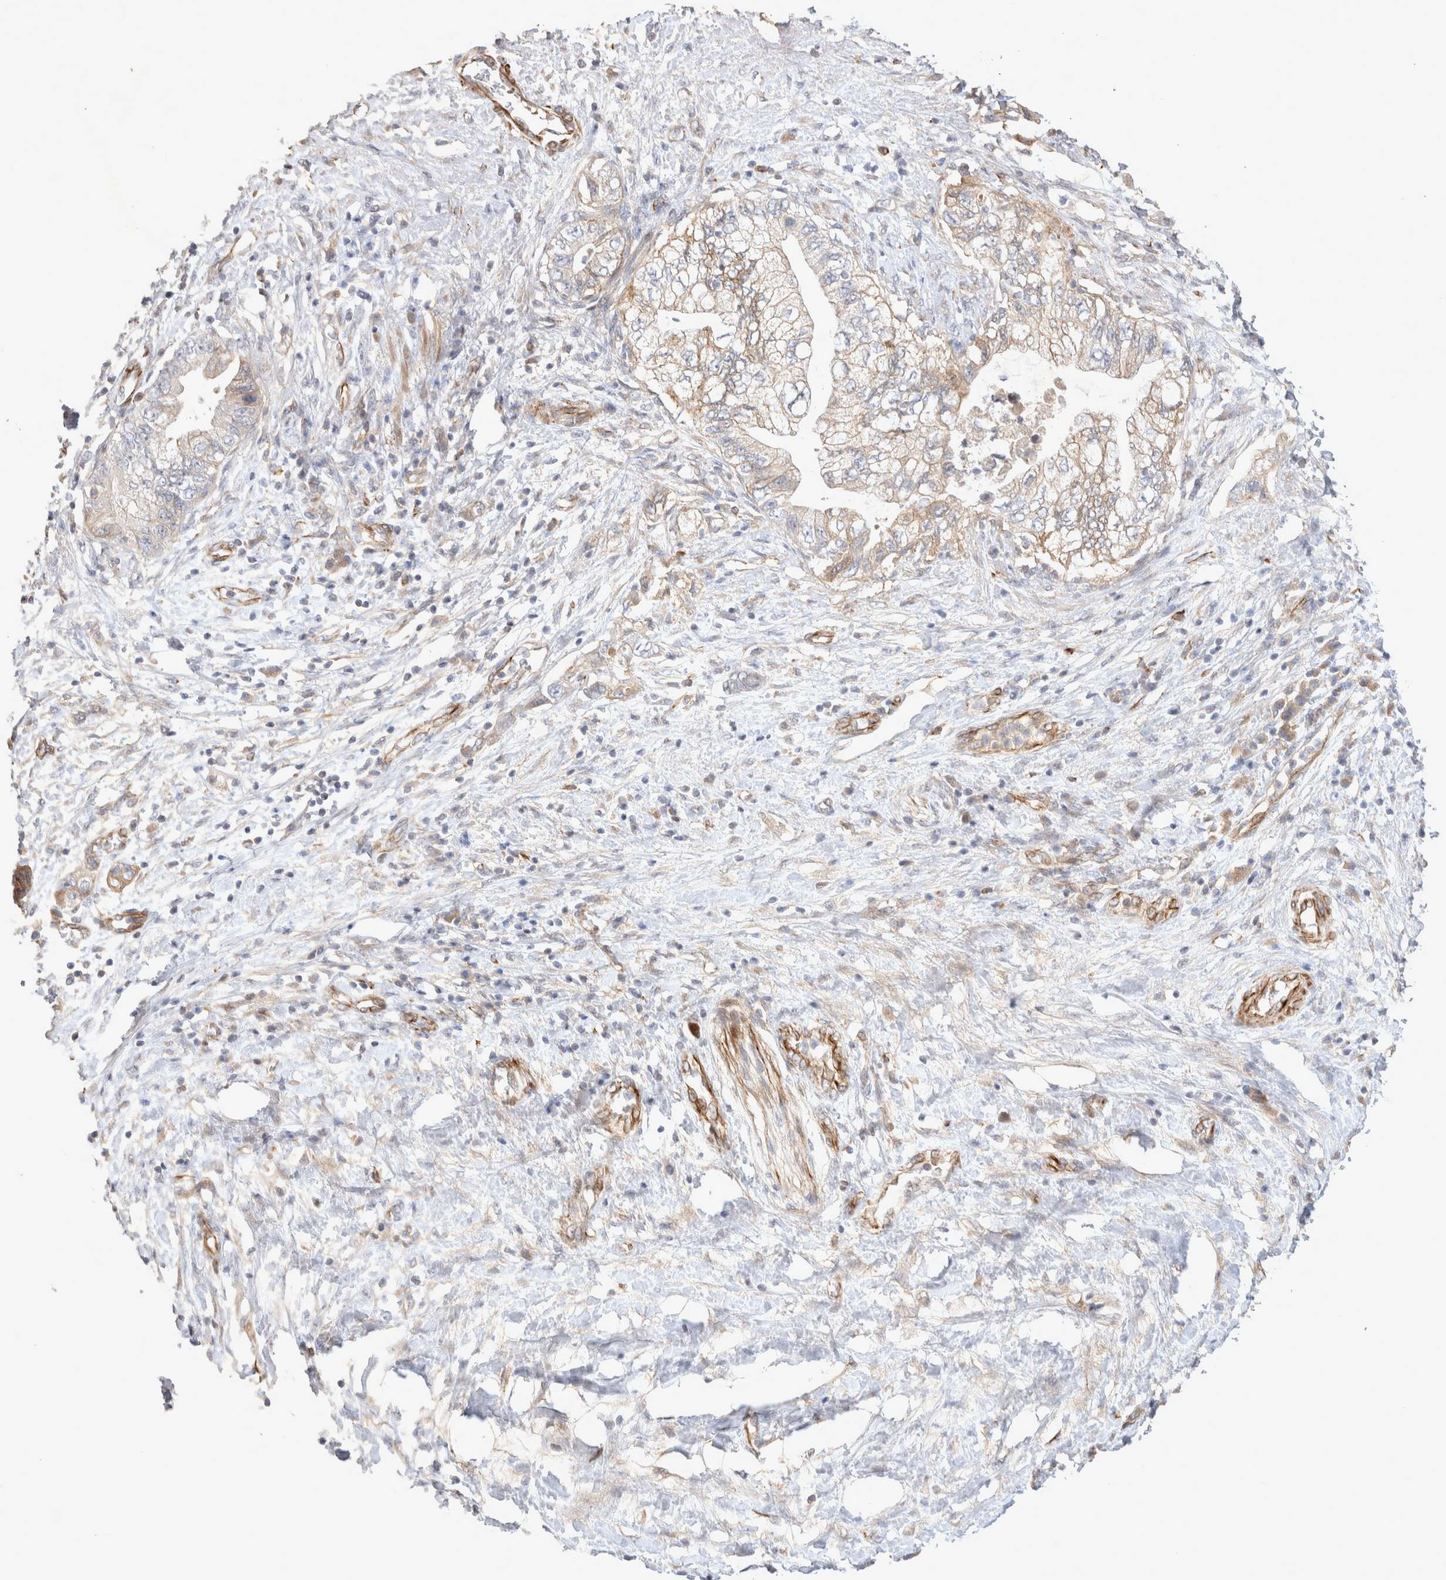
{"staining": {"intensity": "weak", "quantity": ">75%", "location": "cytoplasmic/membranous"}, "tissue": "pancreatic cancer", "cell_type": "Tumor cells", "image_type": "cancer", "snomed": [{"axis": "morphology", "description": "Adenocarcinoma, NOS"}, {"axis": "topography", "description": "Pancreas"}], "caption": "About >75% of tumor cells in human adenocarcinoma (pancreatic) reveal weak cytoplasmic/membranous protein expression as visualized by brown immunohistochemical staining.", "gene": "NMU", "patient": {"sex": "female", "age": 73}}